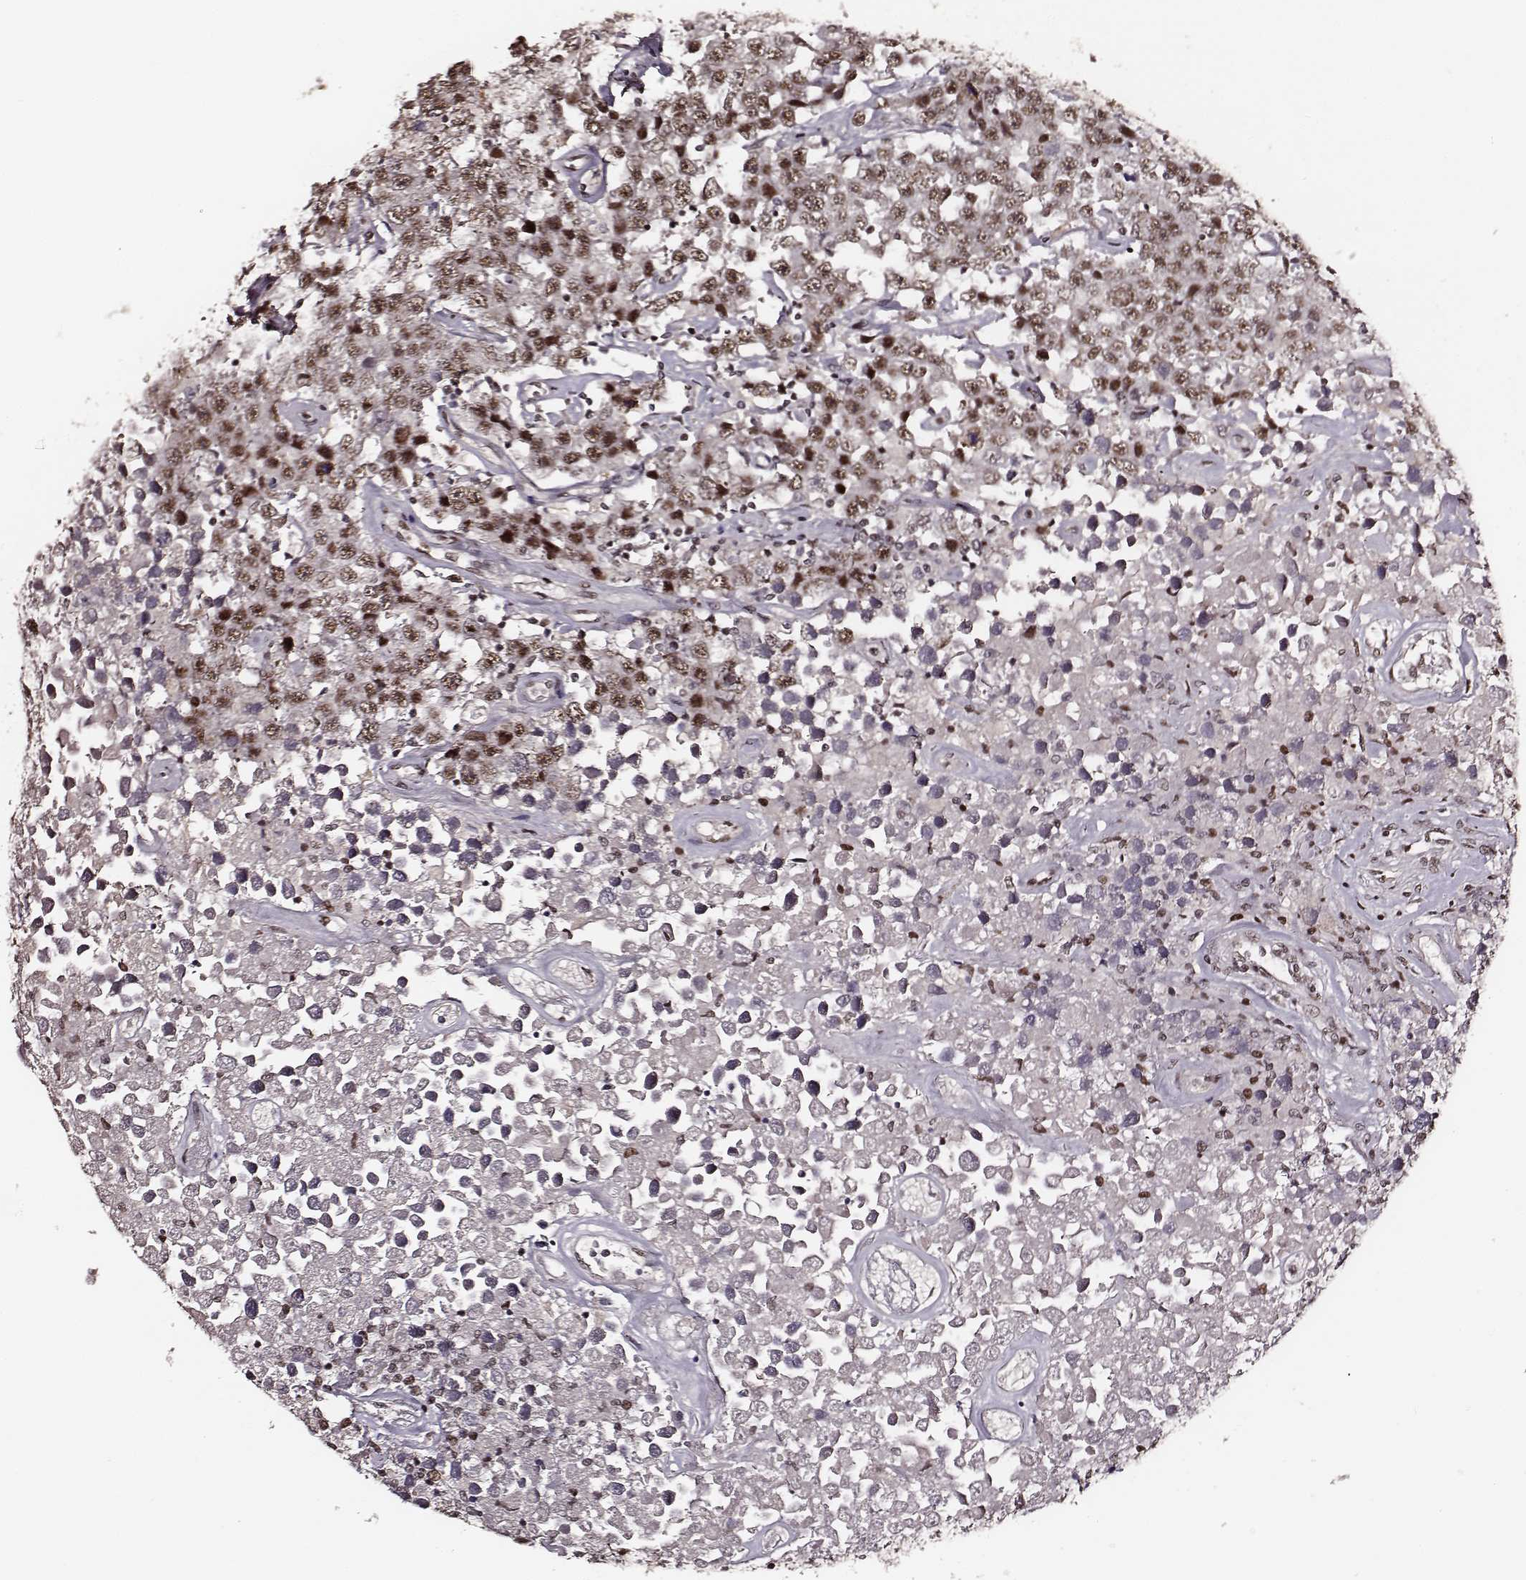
{"staining": {"intensity": "moderate", "quantity": ">75%", "location": "nuclear"}, "tissue": "testis cancer", "cell_type": "Tumor cells", "image_type": "cancer", "snomed": [{"axis": "morphology", "description": "Seminoma, NOS"}, {"axis": "topography", "description": "Testis"}], "caption": "Immunohistochemistry (IHC) photomicrograph of neoplastic tissue: testis seminoma stained using immunohistochemistry (IHC) shows medium levels of moderate protein expression localized specifically in the nuclear of tumor cells, appearing as a nuclear brown color.", "gene": "PPARA", "patient": {"sex": "male", "age": 52}}